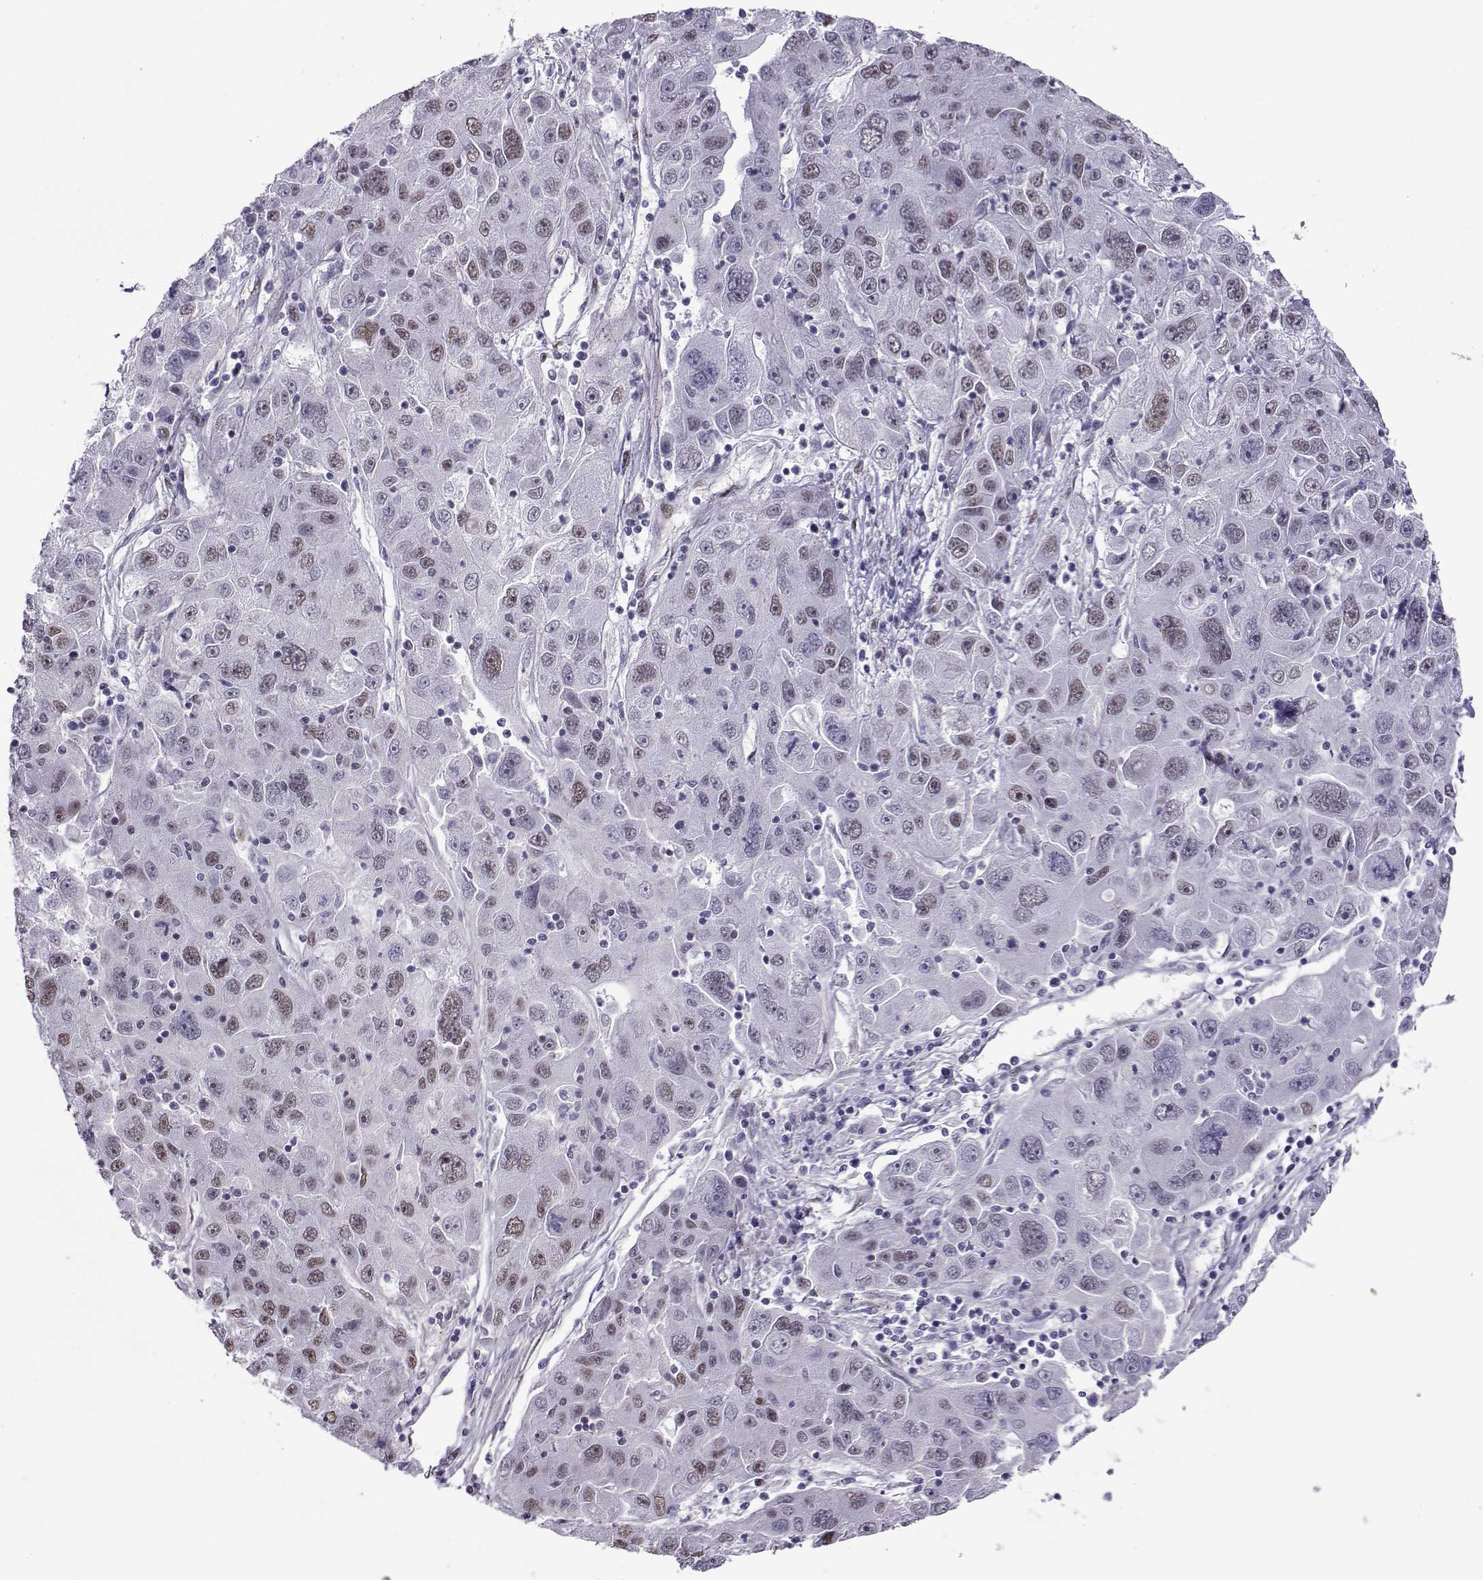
{"staining": {"intensity": "weak", "quantity": "25%-75%", "location": "nuclear"}, "tissue": "stomach cancer", "cell_type": "Tumor cells", "image_type": "cancer", "snomed": [{"axis": "morphology", "description": "Adenocarcinoma, NOS"}, {"axis": "topography", "description": "Stomach"}], "caption": "Brown immunohistochemical staining in stomach cancer reveals weak nuclear staining in approximately 25%-75% of tumor cells. Ihc stains the protein in brown and the nuclei are stained blue.", "gene": "CCNK", "patient": {"sex": "male", "age": 56}}